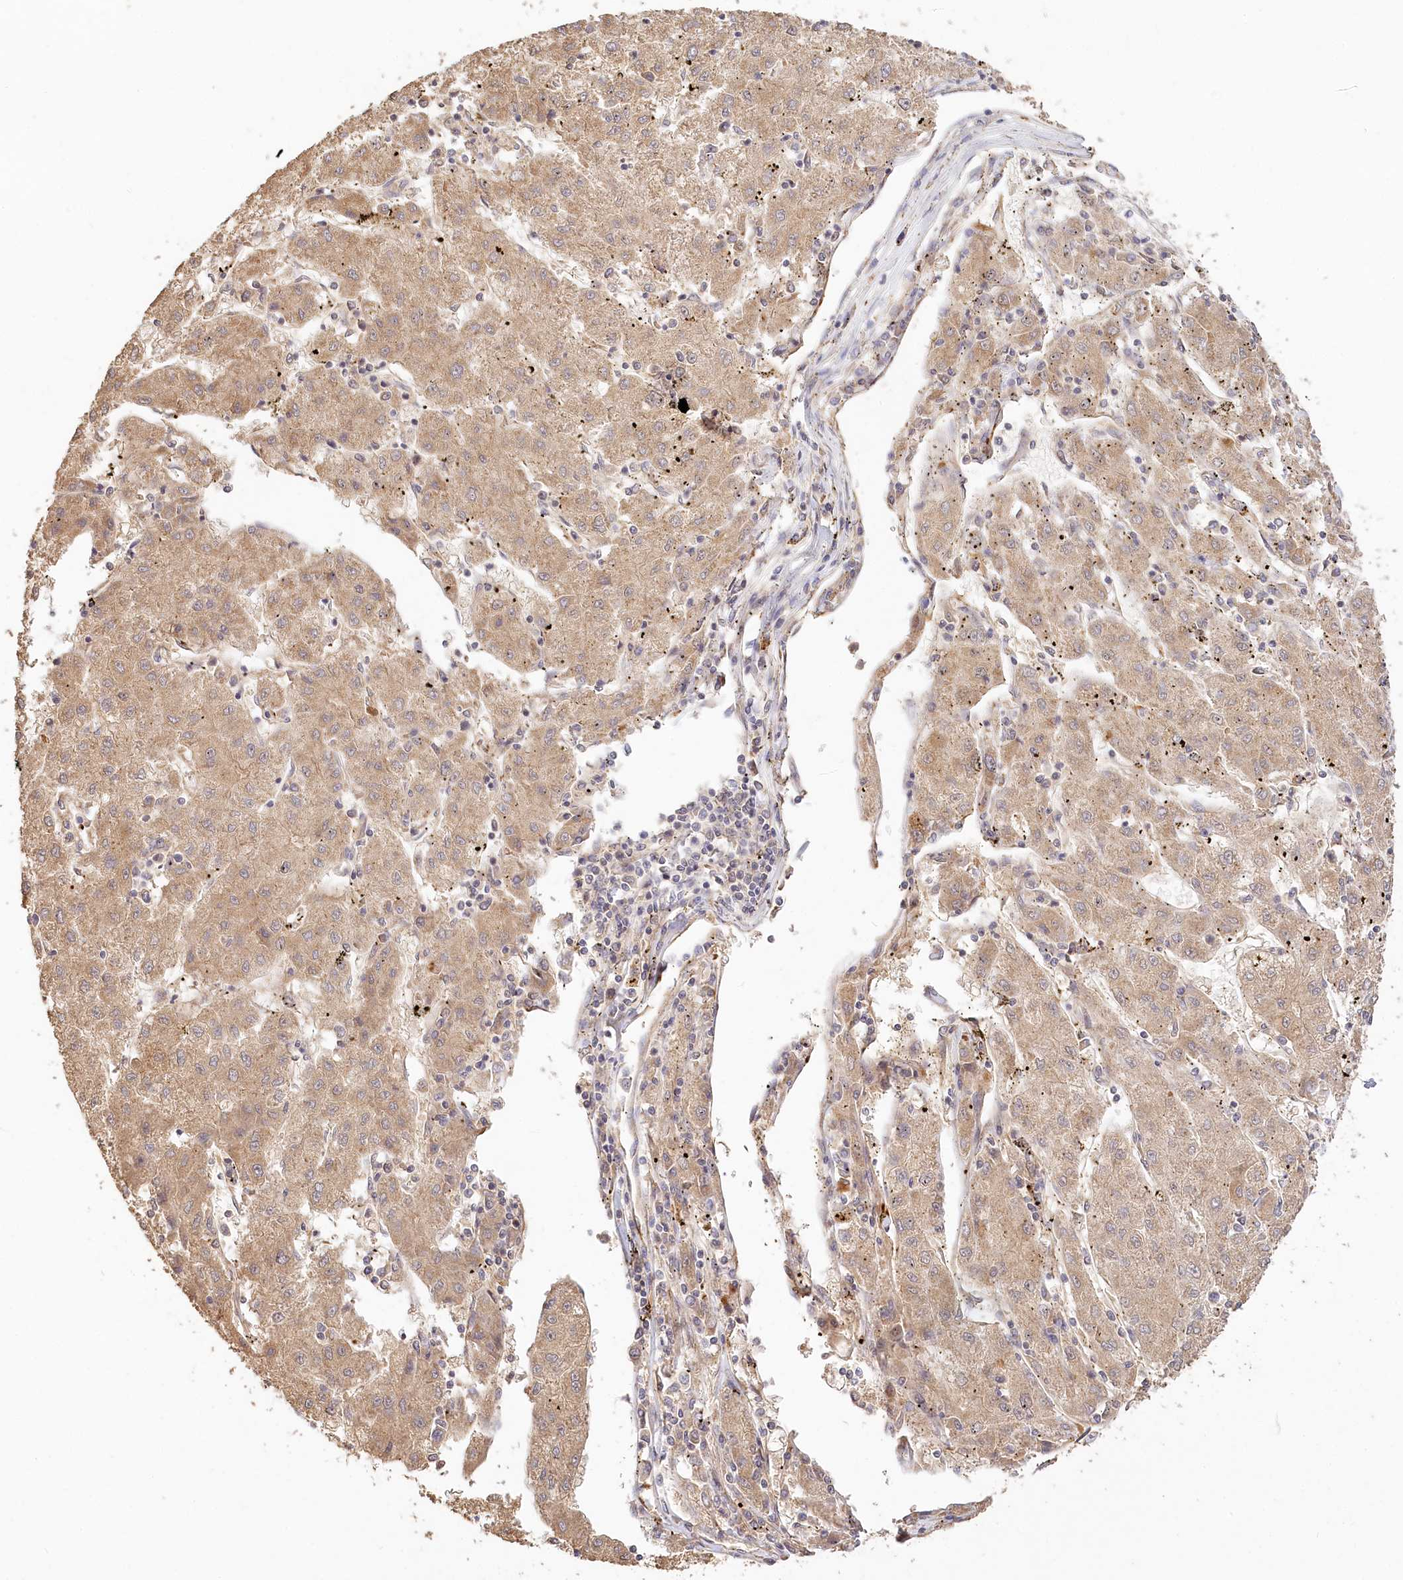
{"staining": {"intensity": "moderate", "quantity": ">75%", "location": "cytoplasmic/membranous"}, "tissue": "liver cancer", "cell_type": "Tumor cells", "image_type": "cancer", "snomed": [{"axis": "morphology", "description": "Carcinoma, Hepatocellular, NOS"}, {"axis": "topography", "description": "Liver"}], "caption": "Protein positivity by immunohistochemistry demonstrates moderate cytoplasmic/membranous positivity in about >75% of tumor cells in hepatocellular carcinoma (liver).", "gene": "IRAK1BP1", "patient": {"sex": "male", "age": 72}}